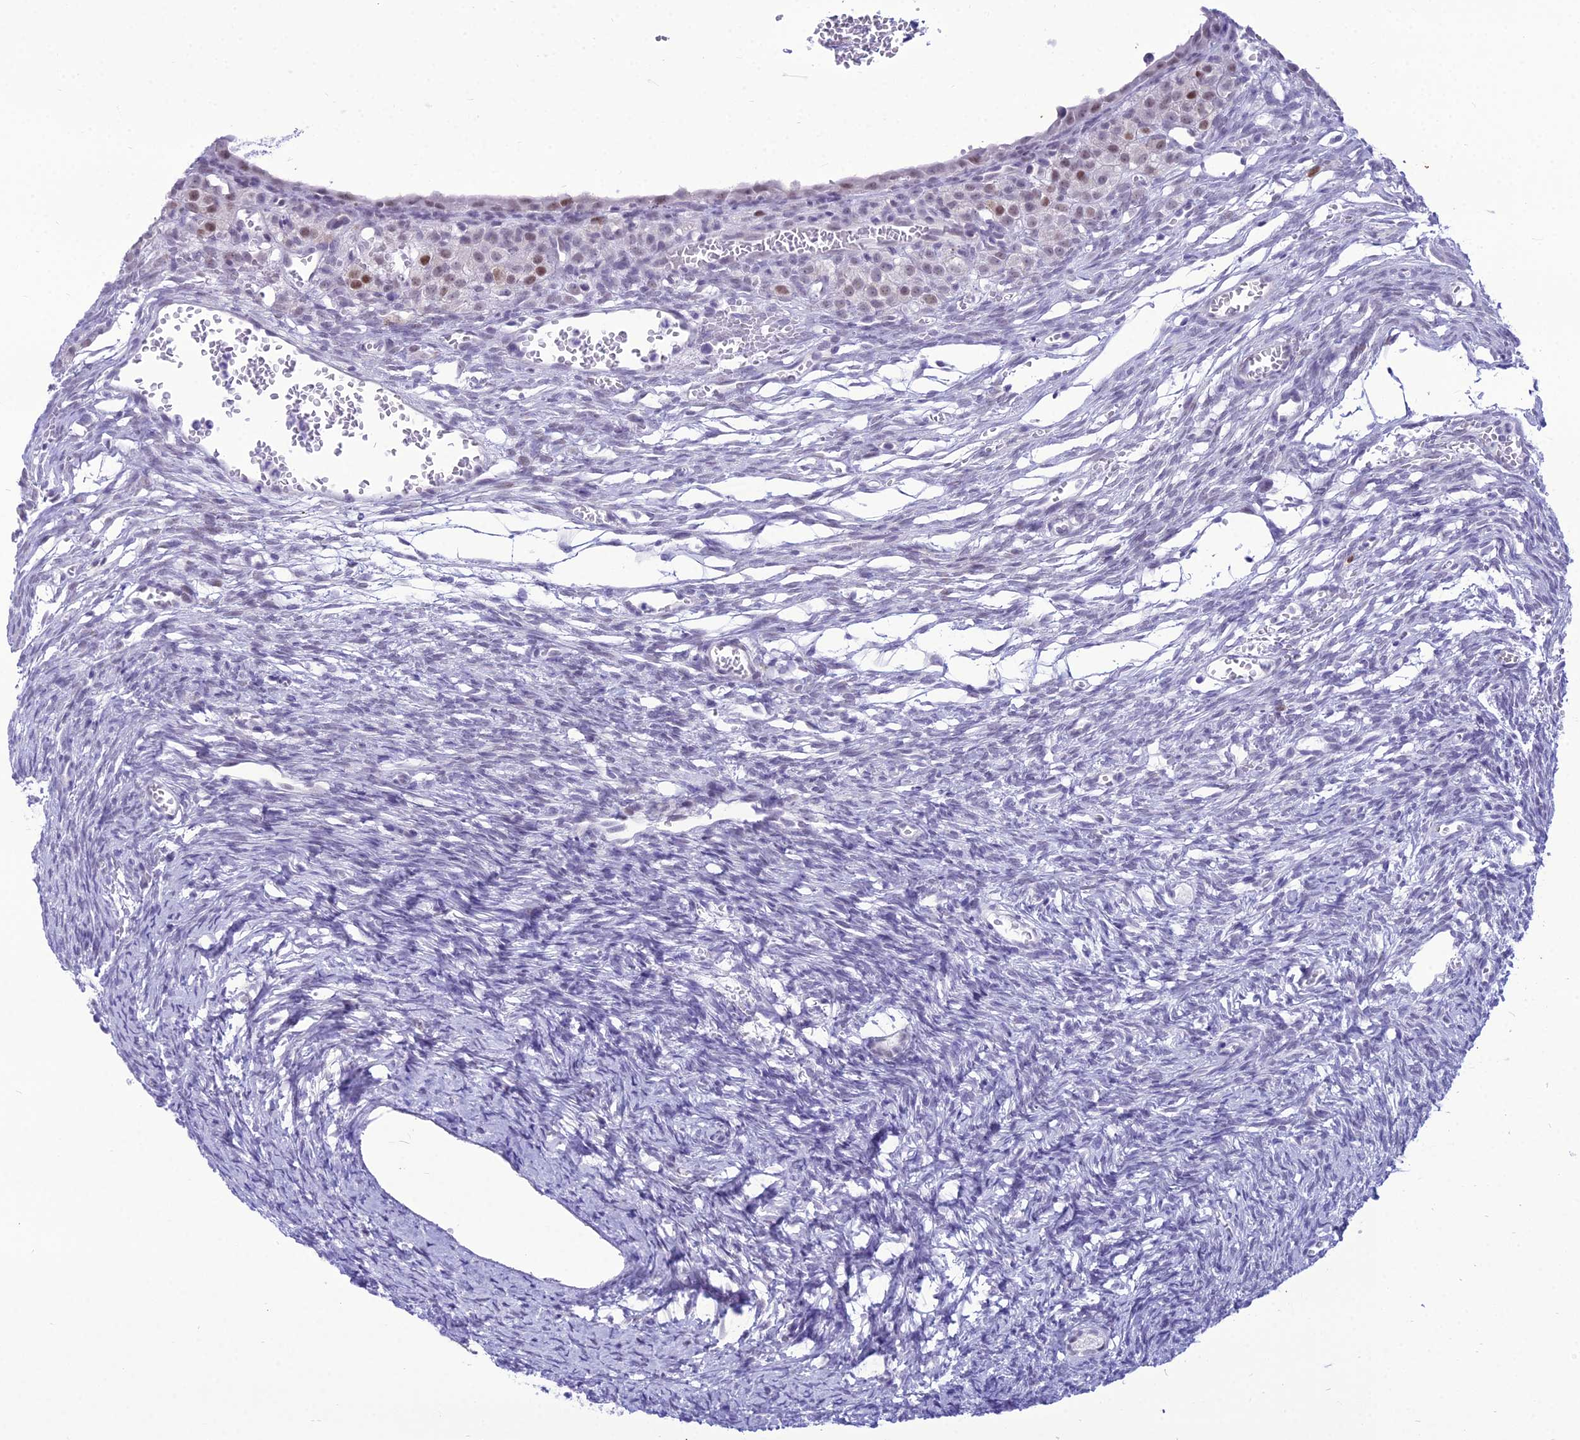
{"staining": {"intensity": "negative", "quantity": "none", "location": "none"}, "tissue": "ovary", "cell_type": "Ovarian stroma cells", "image_type": "normal", "snomed": [{"axis": "morphology", "description": "Normal tissue, NOS"}, {"axis": "topography", "description": "Ovary"}], "caption": "Ovarian stroma cells show no significant staining in unremarkable ovary. (IHC, brightfield microscopy, high magnification).", "gene": "DHX40", "patient": {"sex": "female", "age": 39}}